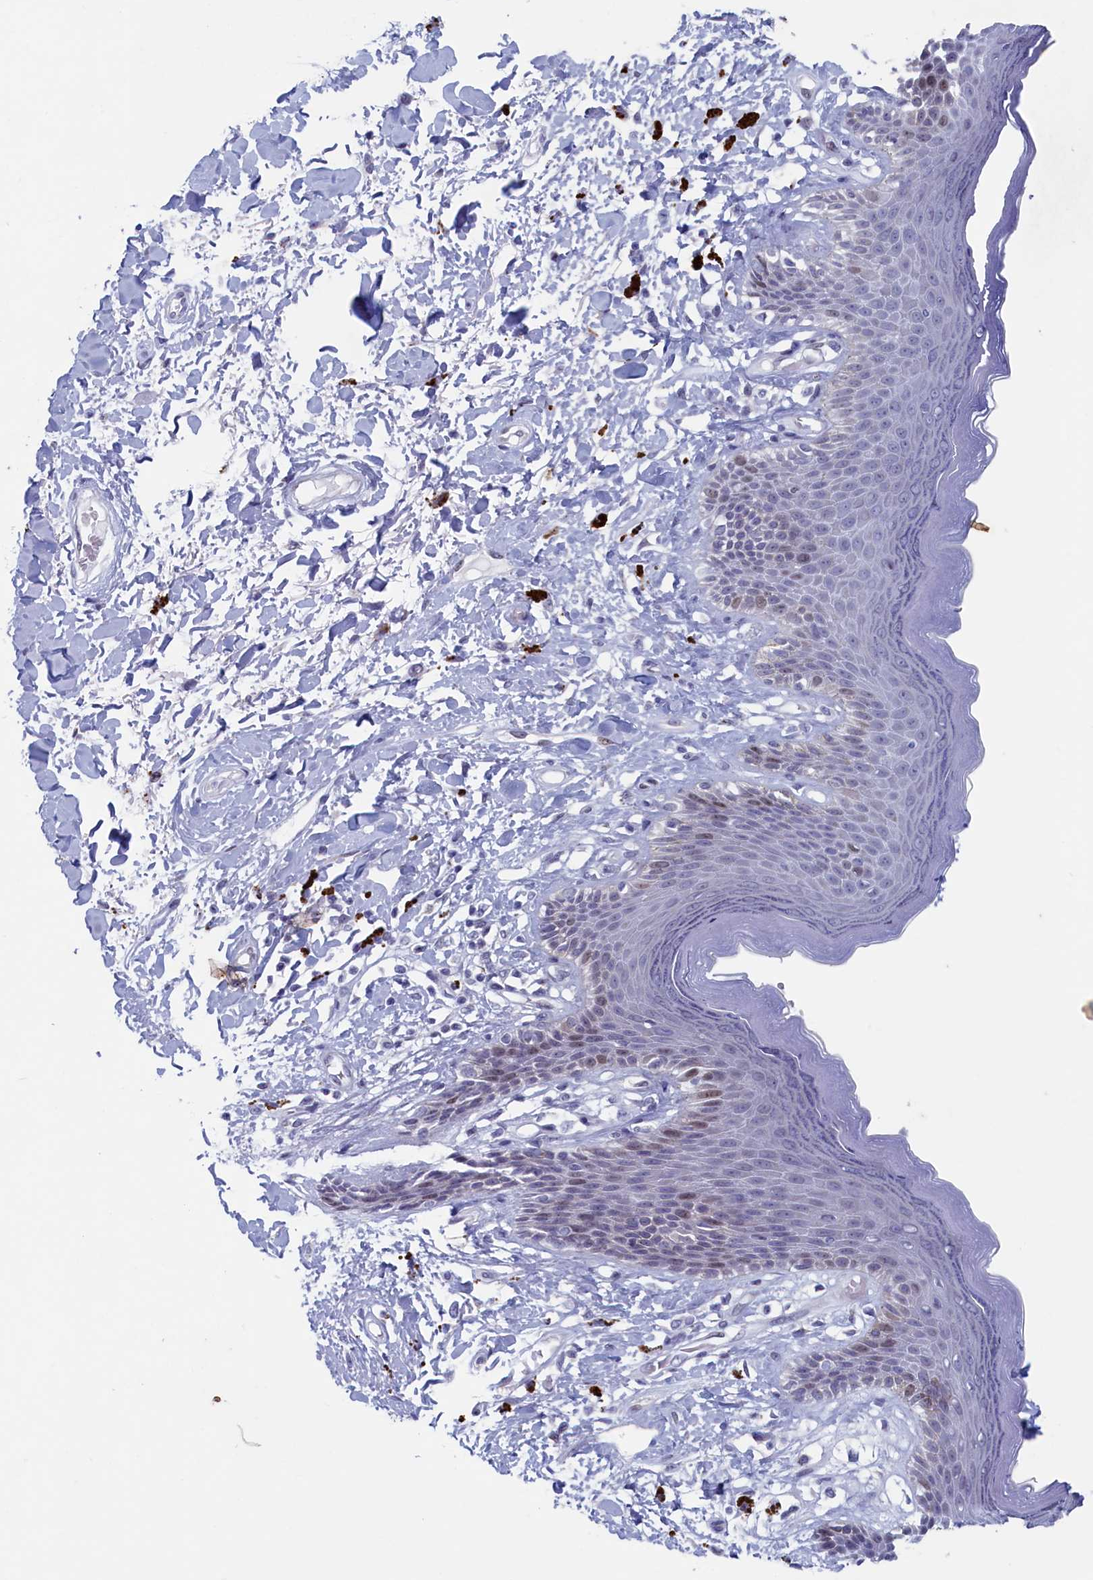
{"staining": {"intensity": "moderate", "quantity": "<25%", "location": "cytoplasmic/membranous,nuclear"}, "tissue": "skin", "cell_type": "Epidermal cells", "image_type": "normal", "snomed": [{"axis": "morphology", "description": "Normal tissue, NOS"}, {"axis": "topography", "description": "Anal"}], "caption": "Protein staining shows moderate cytoplasmic/membranous,nuclear expression in about <25% of epidermal cells in unremarkable skin. (brown staining indicates protein expression, while blue staining denotes nuclei).", "gene": "WDR76", "patient": {"sex": "female", "age": 78}}